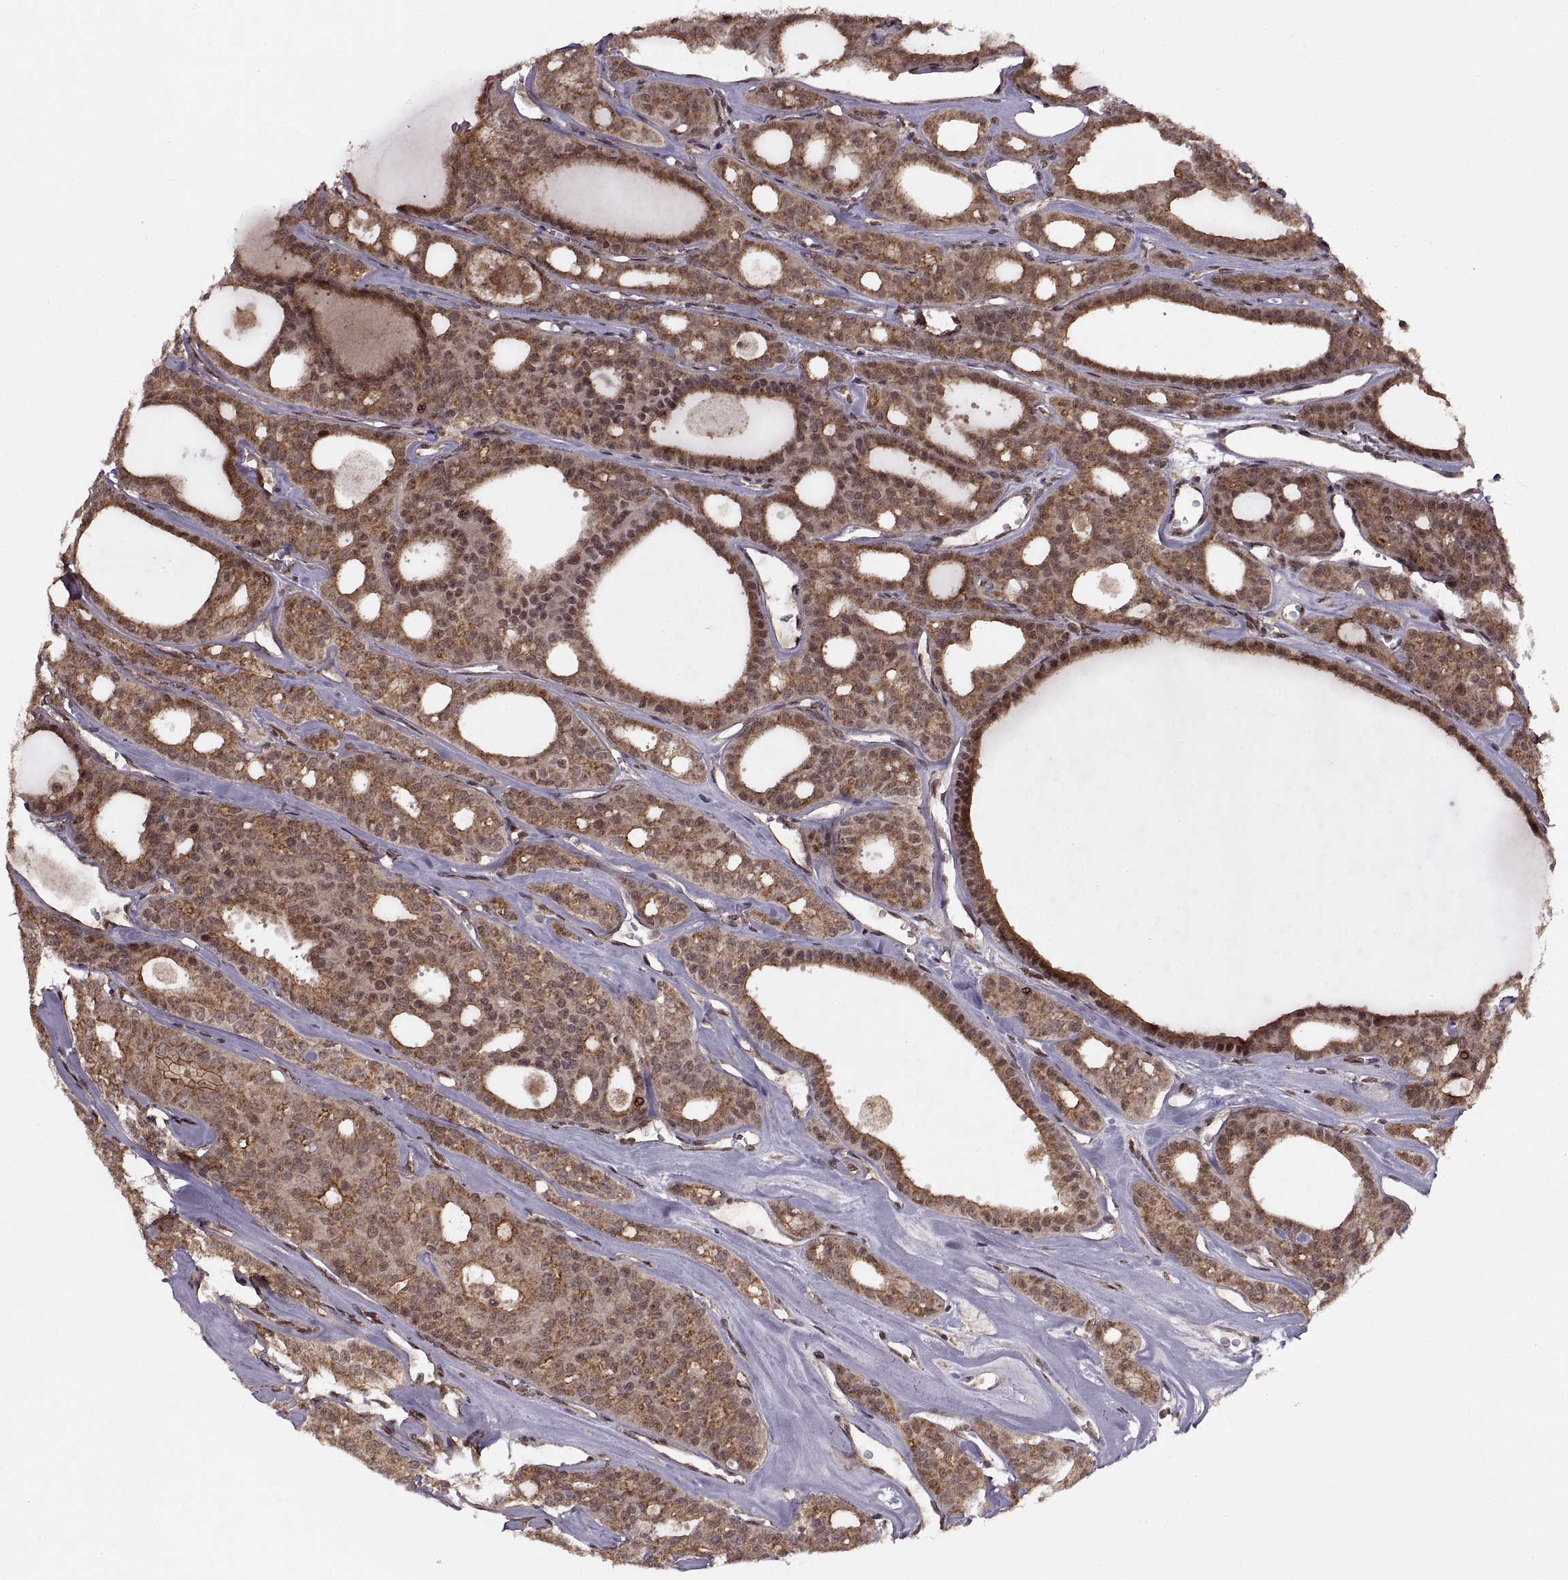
{"staining": {"intensity": "moderate", "quantity": ">75%", "location": "cytoplasmic/membranous"}, "tissue": "thyroid cancer", "cell_type": "Tumor cells", "image_type": "cancer", "snomed": [{"axis": "morphology", "description": "Follicular adenoma carcinoma, NOS"}, {"axis": "topography", "description": "Thyroid gland"}], "caption": "Immunohistochemistry (IHC) photomicrograph of human thyroid cancer (follicular adenoma carcinoma) stained for a protein (brown), which shows medium levels of moderate cytoplasmic/membranous staining in about >75% of tumor cells.", "gene": "PTOV1", "patient": {"sex": "male", "age": 75}}